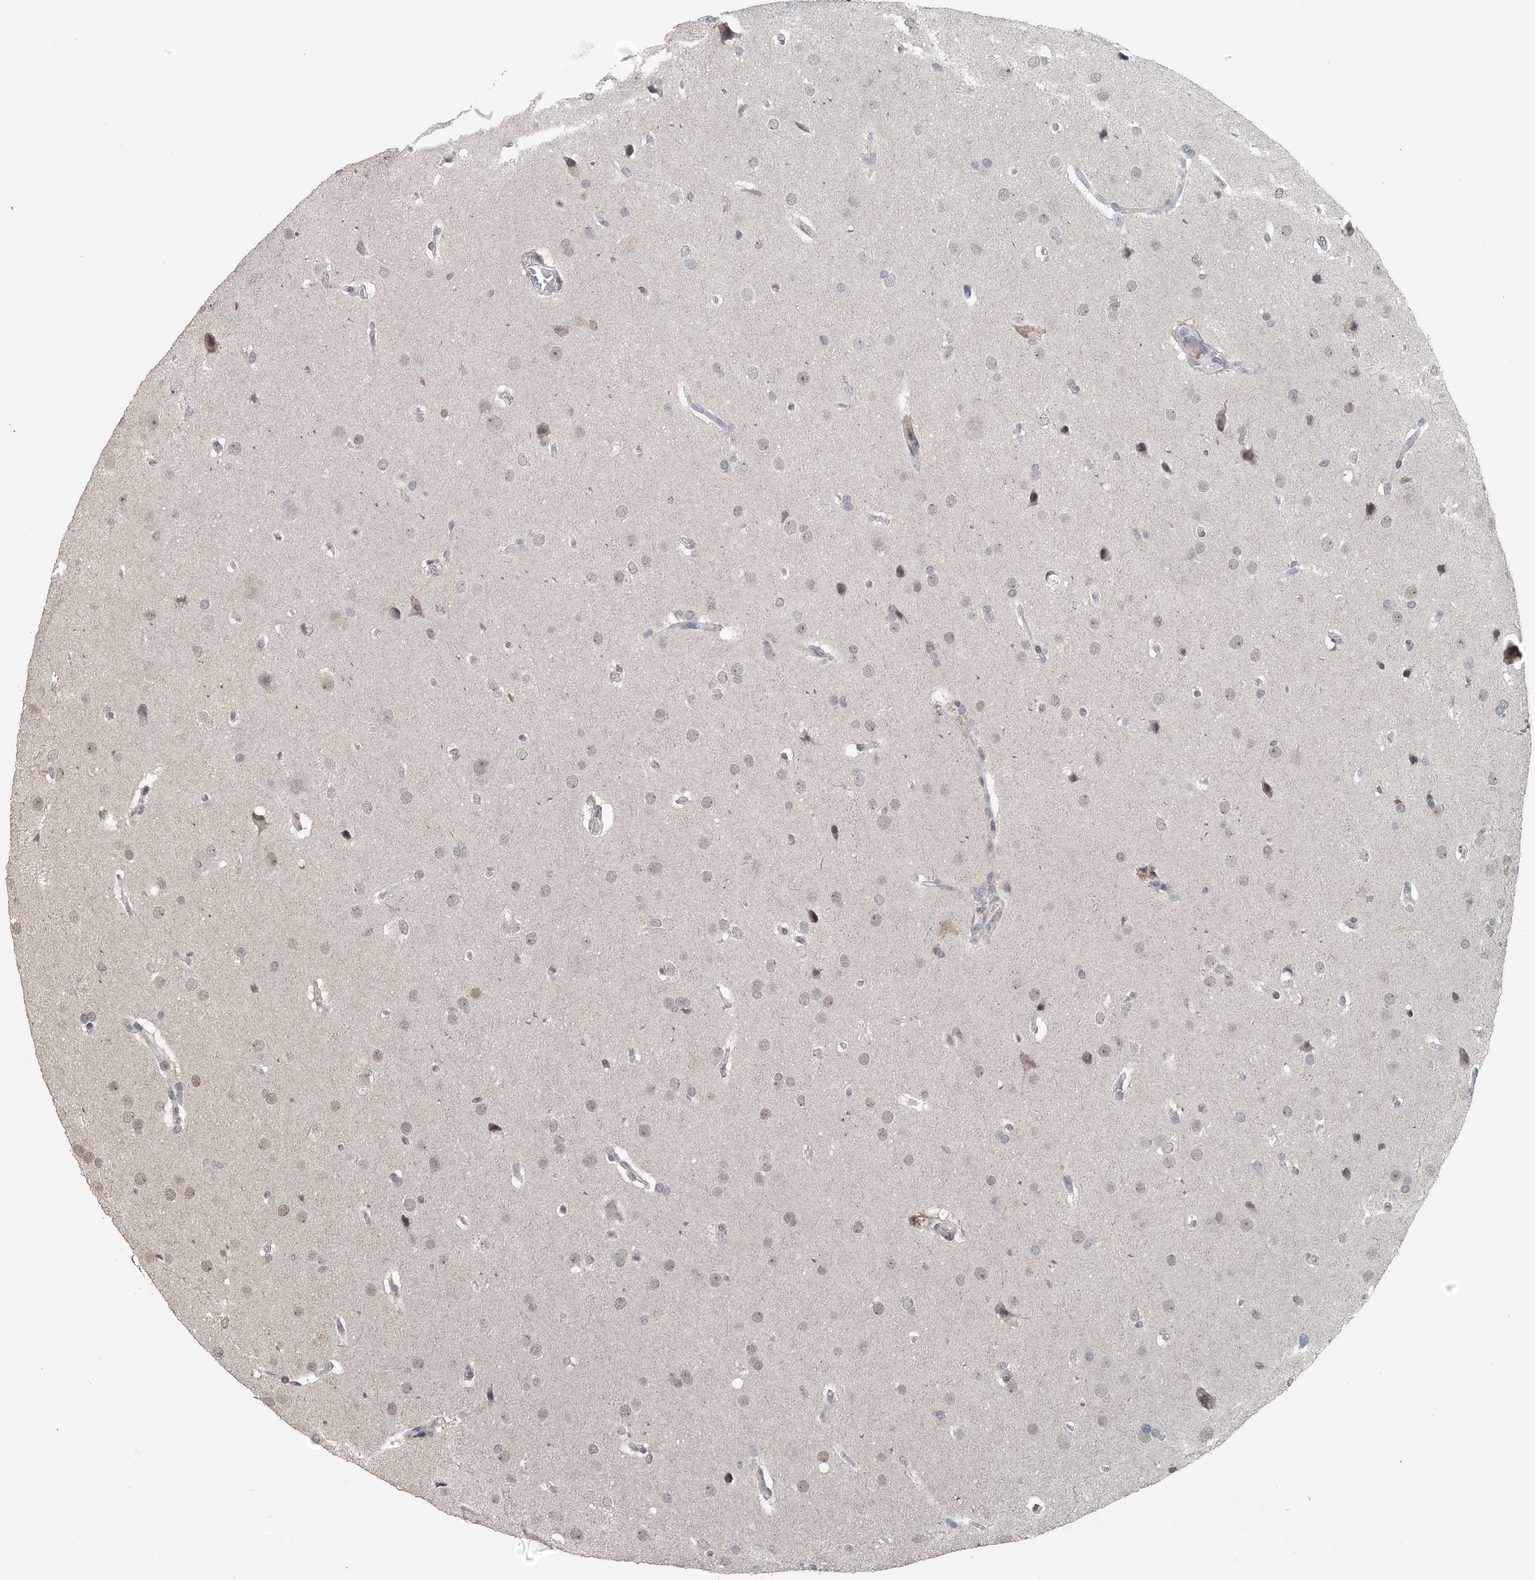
{"staining": {"intensity": "weak", "quantity": "<25%", "location": "nuclear"}, "tissue": "glioma", "cell_type": "Tumor cells", "image_type": "cancer", "snomed": [{"axis": "morphology", "description": "Glioma, malignant, Low grade"}, {"axis": "topography", "description": "Brain"}], "caption": "The photomicrograph shows no staining of tumor cells in malignant glioma (low-grade).", "gene": "MBD2", "patient": {"sex": "female", "age": 37}}